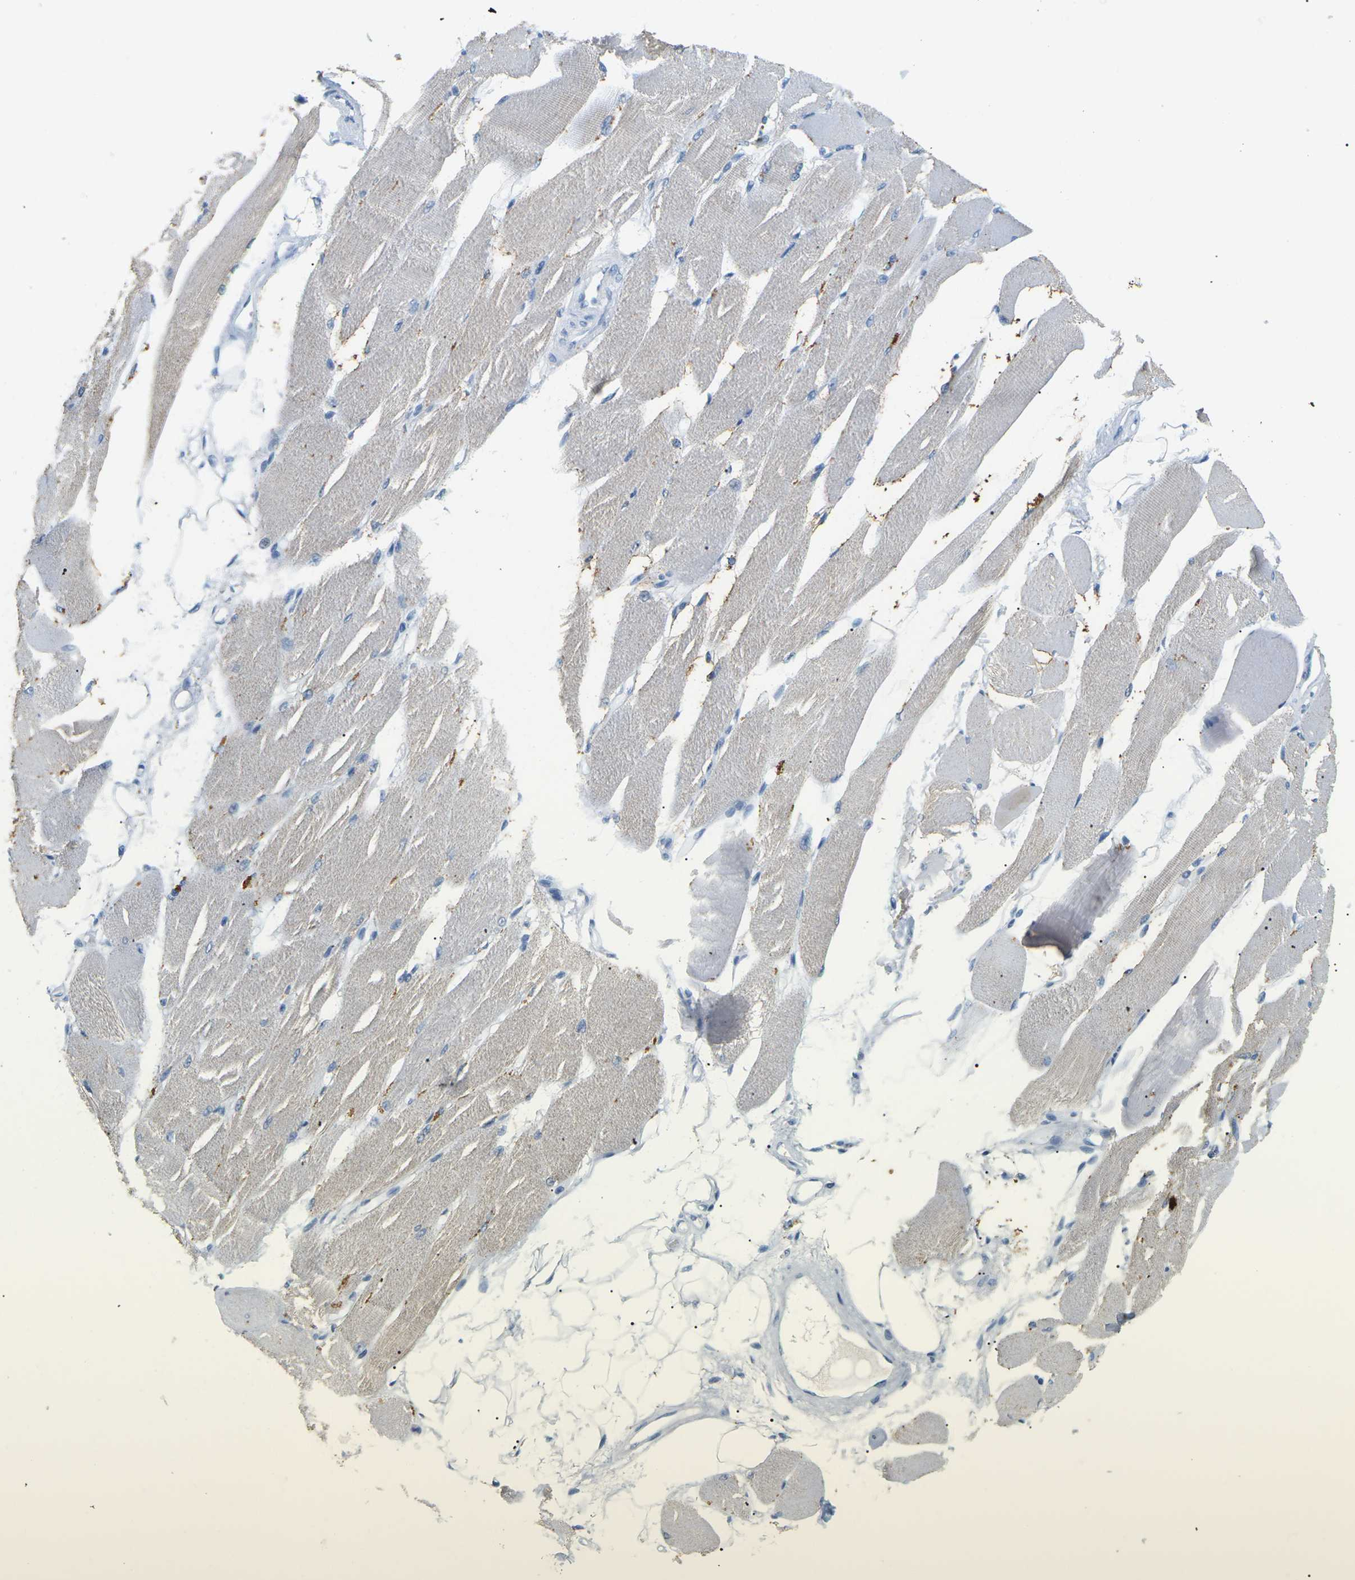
{"staining": {"intensity": "weak", "quantity": "25%-75%", "location": "cytoplasmic/membranous"}, "tissue": "skeletal muscle", "cell_type": "Myocytes", "image_type": "normal", "snomed": [{"axis": "morphology", "description": "Normal tissue, NOS"}, {"axis": "topography", "description": "Skeletal muscle"}, {"axis": "topography", "description": "Peripheral nerve tissue"}], "caption": "Skeletal muscle stained with a brown dye displays weak cytoplasmic/membranous positive positivity in approximately 25%-75% of myocytes.", "gene": "ADM", "patient": {"sex": "female", "age": 84}}